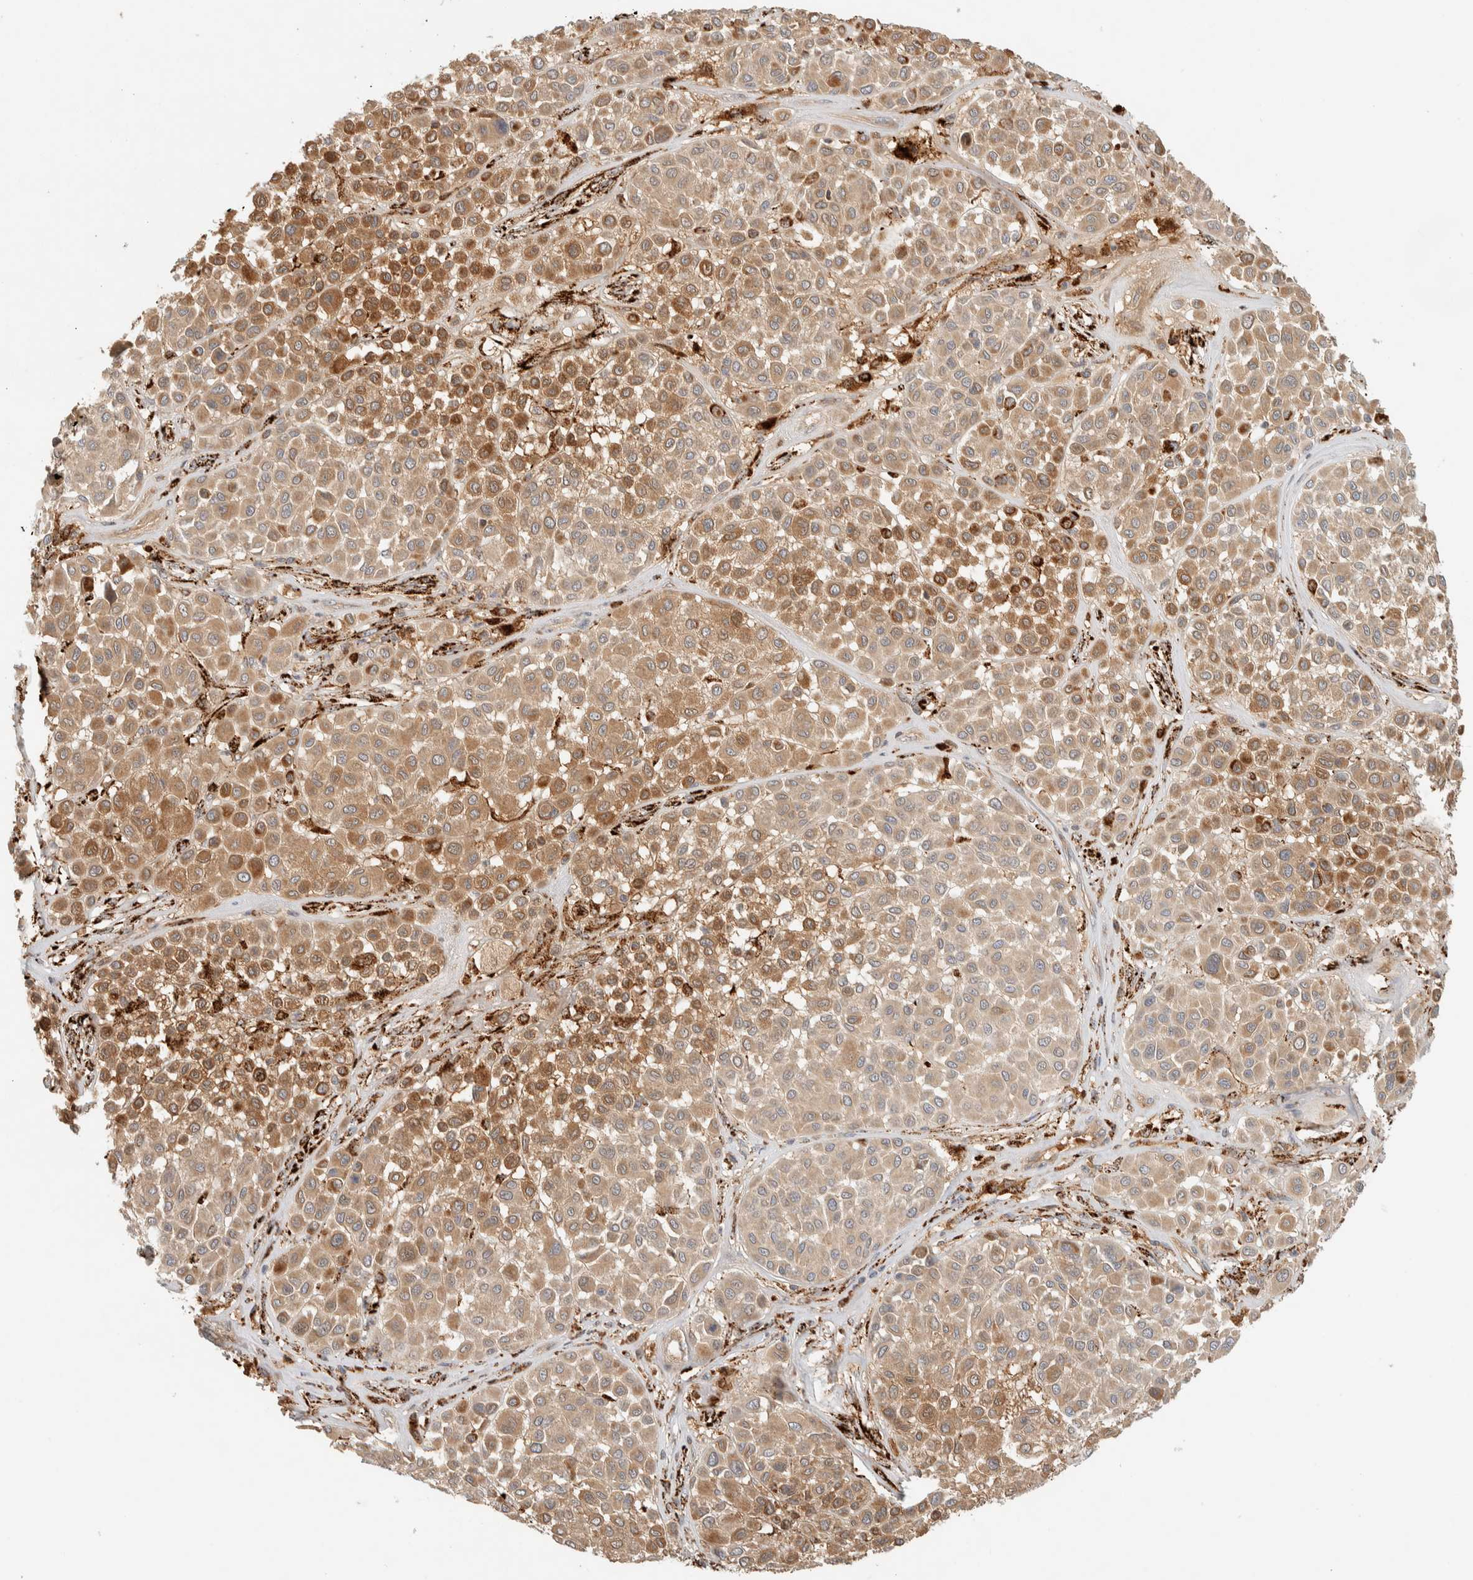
{"staining": {"intensity": "moderate", "quantity": ">75%", "location": "cytoplasmic/membranous"}, "tissue": "melanoma", "cell_type": "Tumor cells", "image_type": "cancer", "snomed": [{"axis": "morphology", "description": "Malignant melanoma, Metastatic site"}, {"axis": "topography", "description": "Soft tissue"}], "caption": "There is medium levels of moderate cytoplasmic/membranous expression in tumor cells of melanoma, as demonstrated by immunohistochemical staining (brown color).", "gene": "FAM167A", "patient": {"sex": "male", "age": 41}}